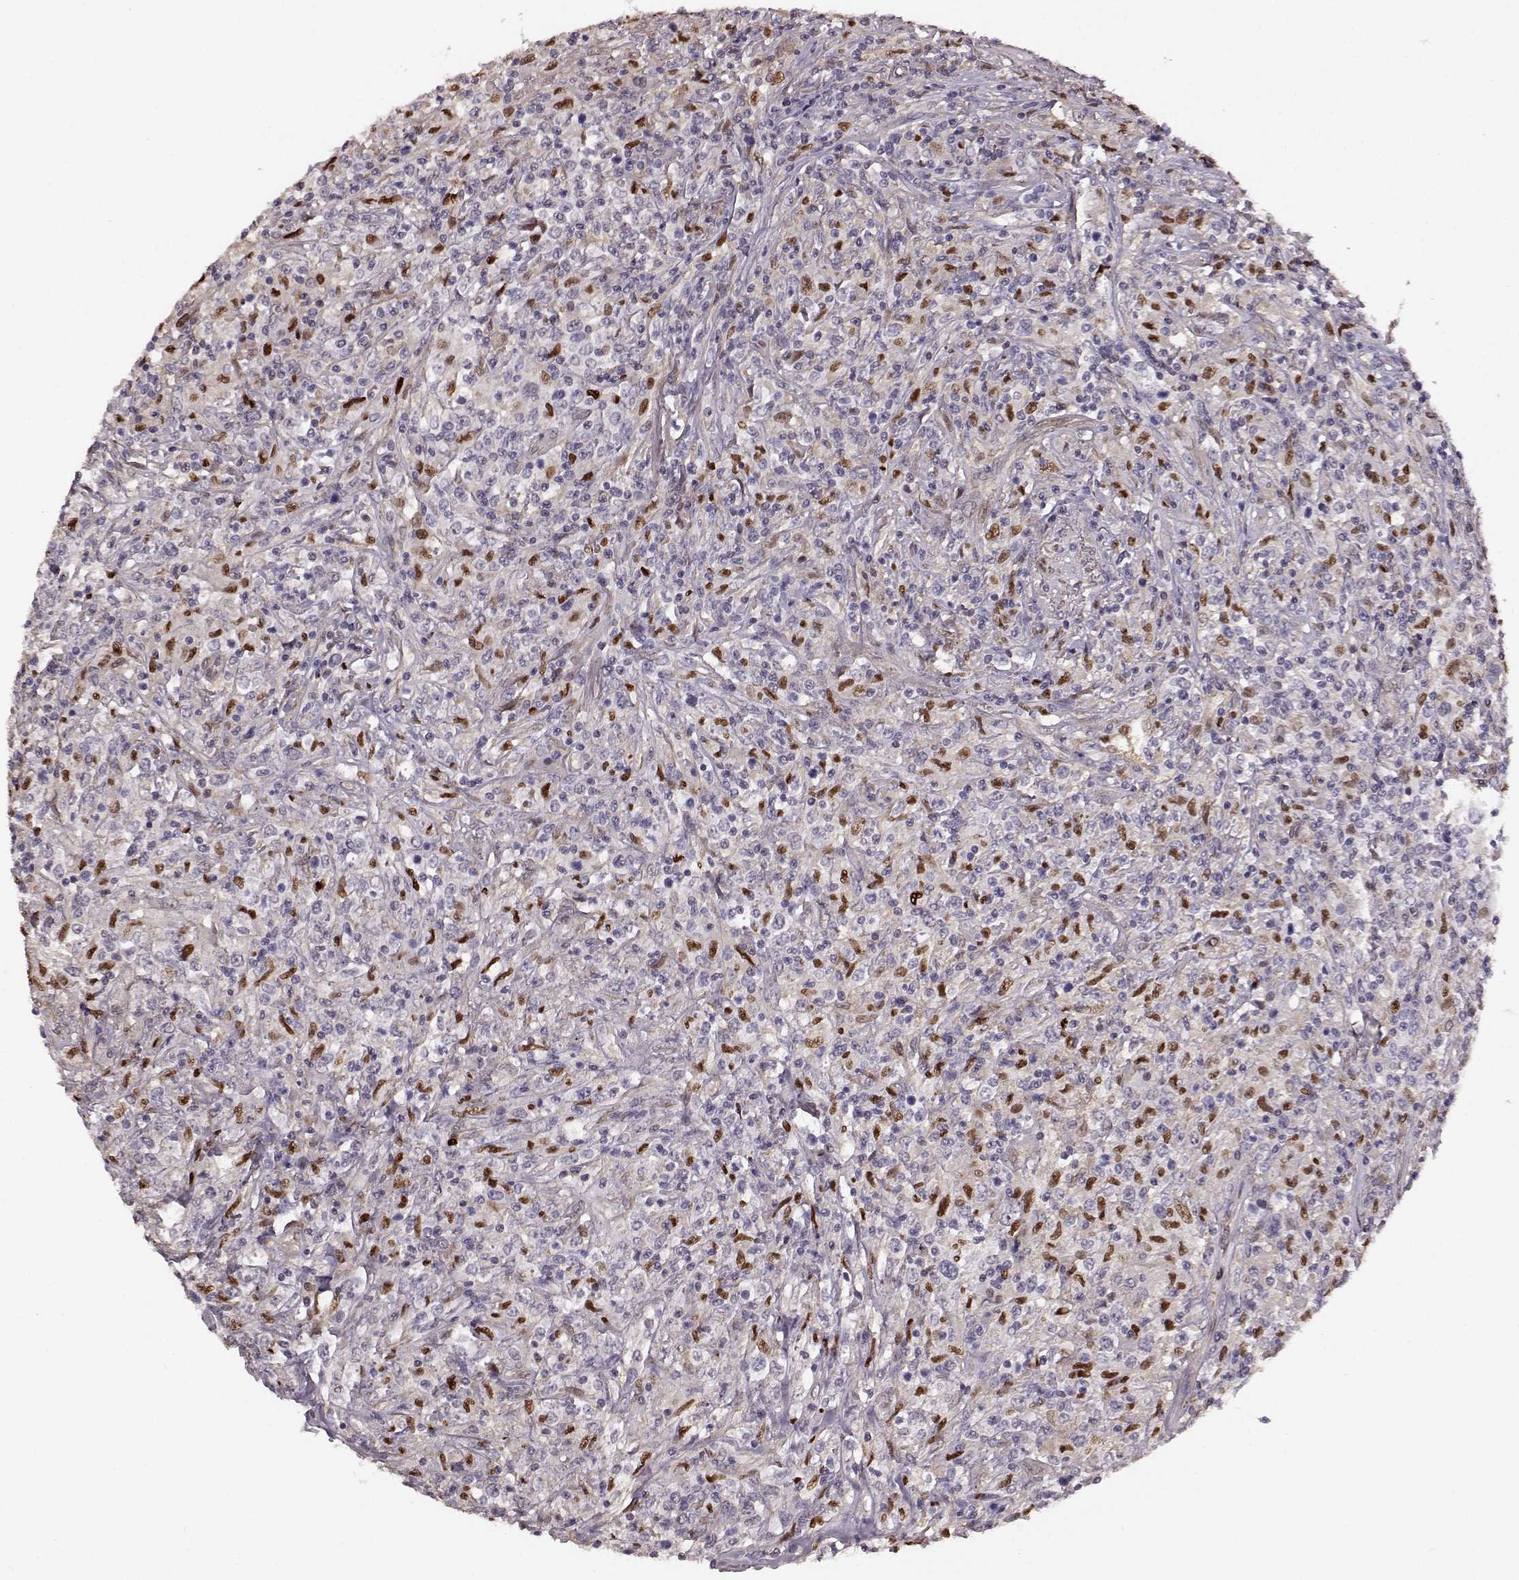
{"staining": {"intensity": "negative", "quantity": "none", "location": "none"}, "tissue": "lymphoma", "cell_type": "Tumor cells", "image_type": "cancer", "snomed": [{"axis": "morphology", "description": "Malignant lymphoma, non-Hodgkin's type, High grade"}, {"axis": "topography", "description": "Lung"}], "caption": "Immunohistochemistry (IHC) histopathology image of neoplastic tissue: malignant lymphoma, non-Hodgkin's type (high-grade) stained with DAB reveals no significant protein staining in tumor cells. (Stains: DAB IHC with hematoxylin counter stain, Microscopy: brightfield microscopy at high magnification).", "gene": "KLF6", "patient": {"sex": "male", "age": 79}}